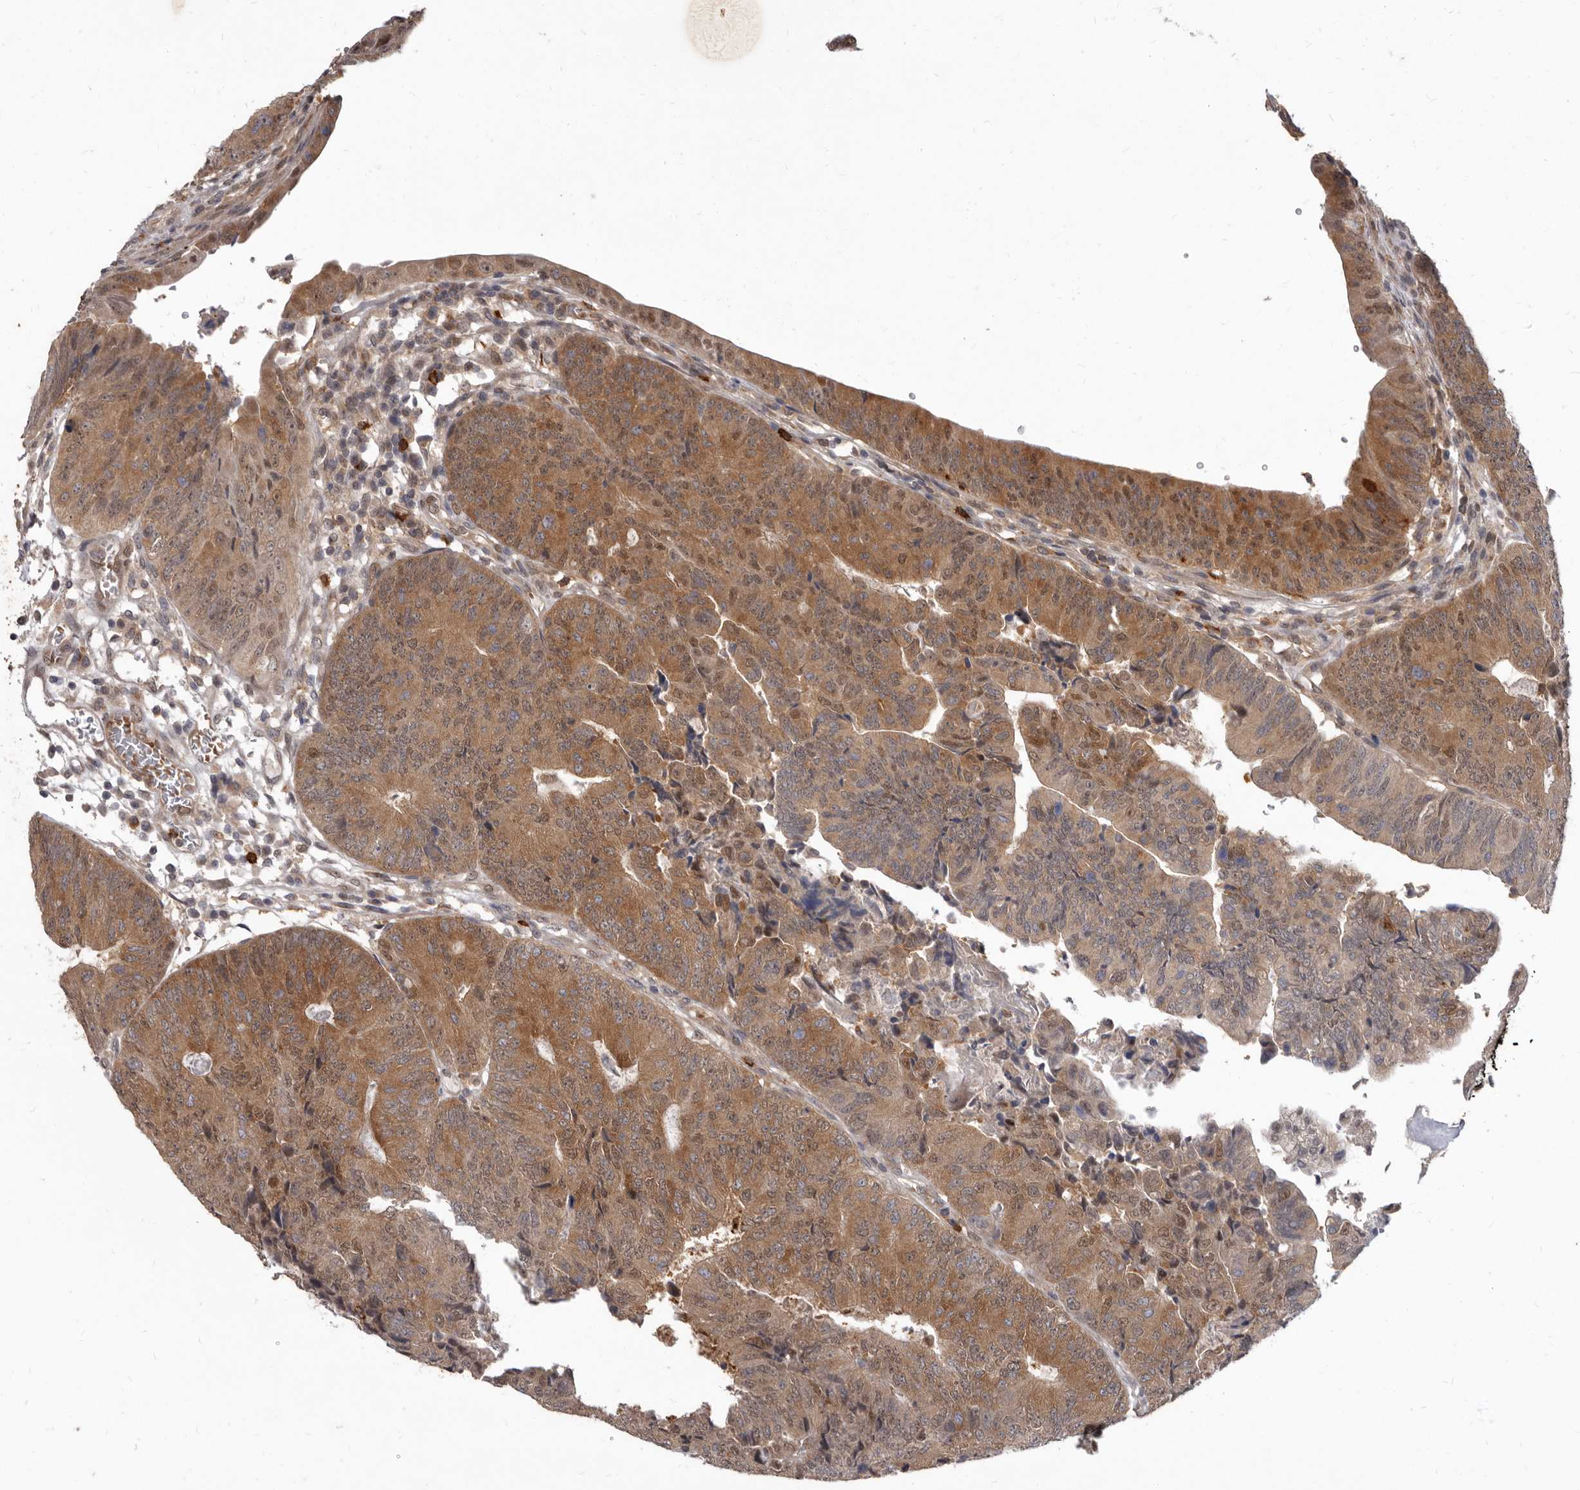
{"staining": {"intensity": "moderate", "quantity": ">75%", "location": "cytoplasmic/membranous,nuclear"}, "tissue": "colorectal cancer", "cell_type": "Tumor cells", "image_type": "cancer", "snomed": [{"axis": "morphology", "description": "Adenocarcinoma, NOS"}, {"axis": "topography", "description": "Colon"}], "caption": "Moderate cytoplasmic/membranous and nuclear expression for a protein is present in about >75% of tumor cells of adenocarcinoma (colorectal) using immunohistochemistry (IHC).", "gene": "ACLY", "patient": {"sex": "female", "age": 67}}